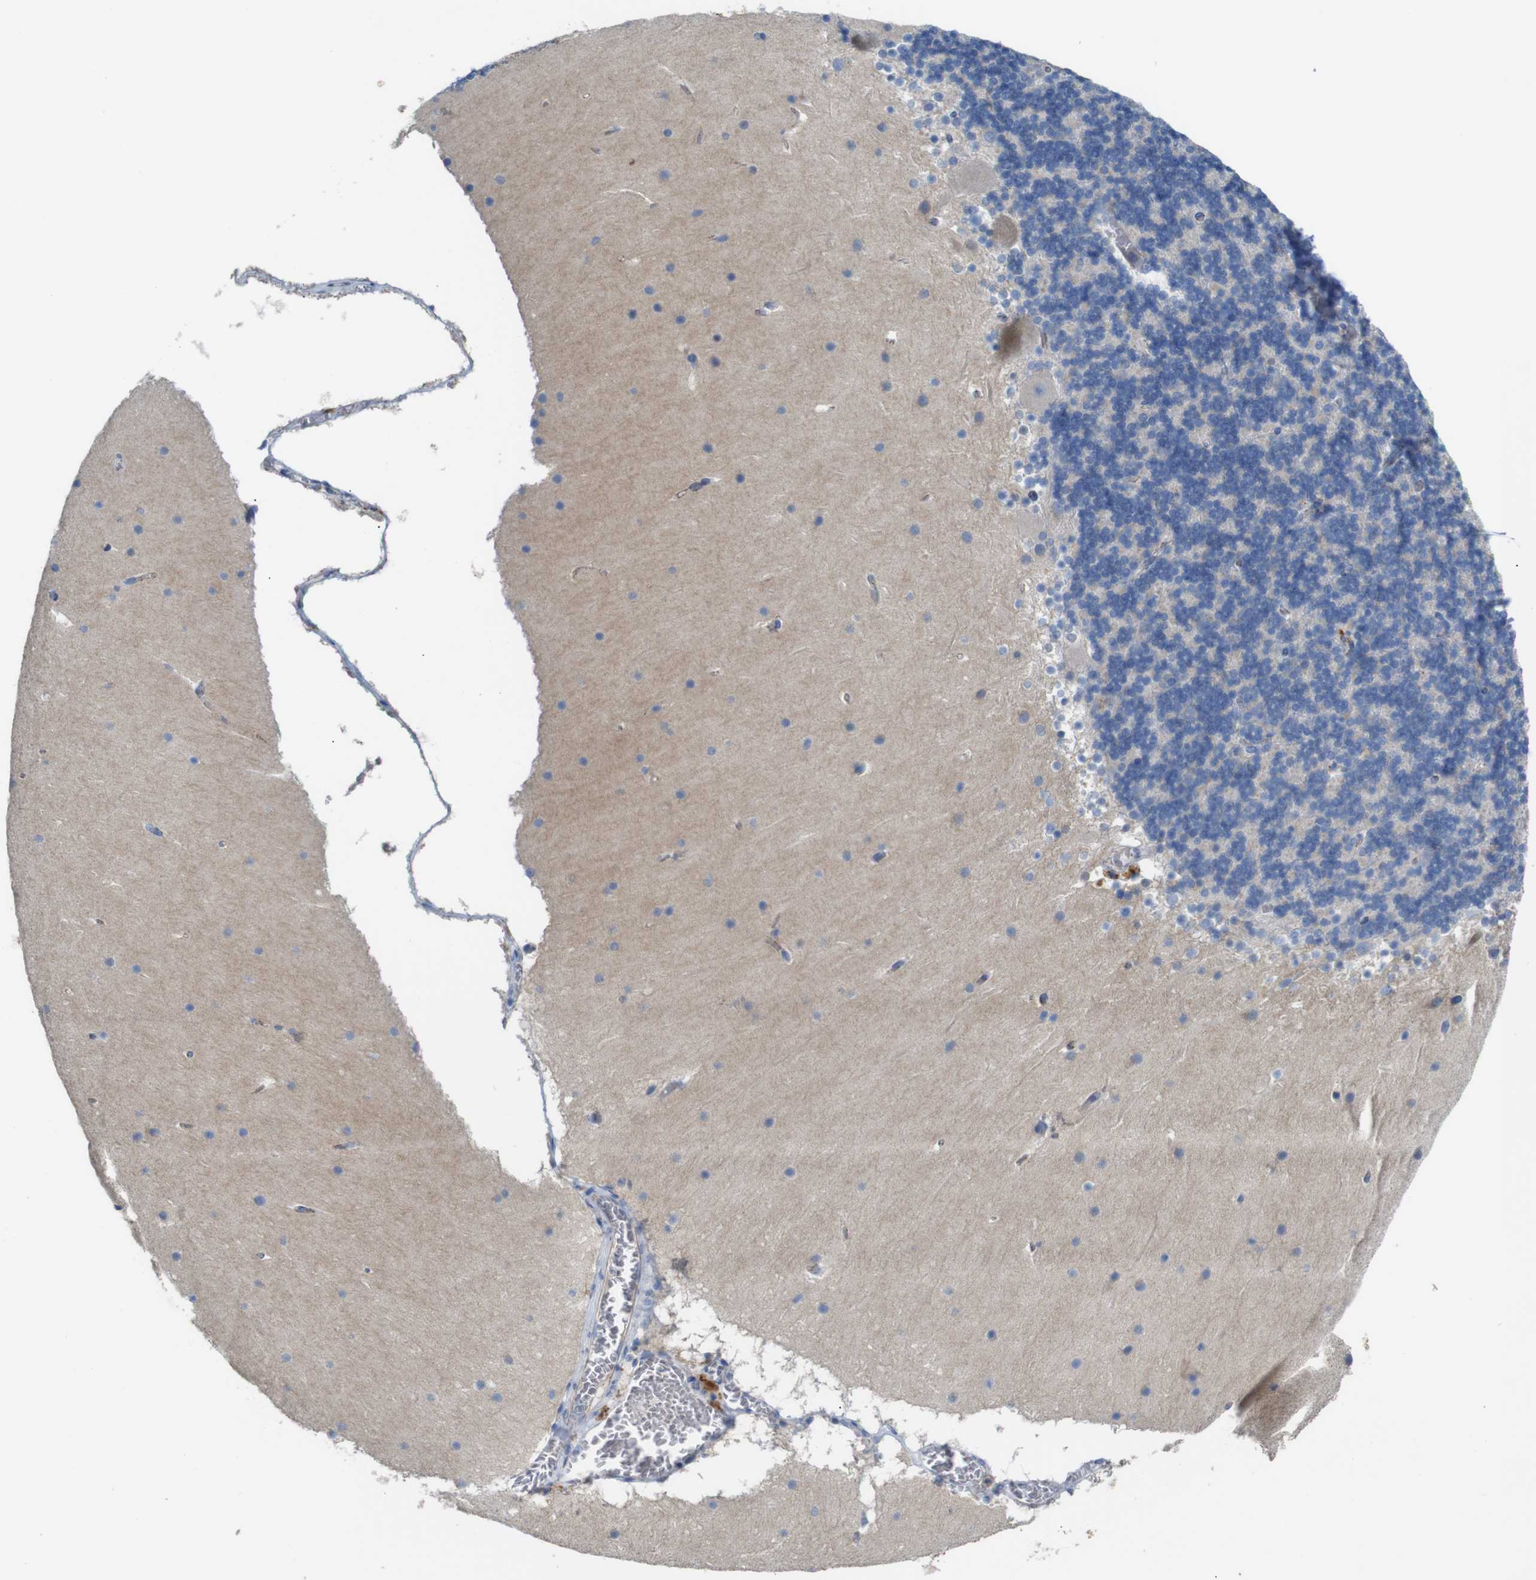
{"staining": {"intensity": "negative", "quantity": "none", "location": "none"}, "tissue": "cerebellum", "cell_type": "Cells in granular layer", "image_type": "normal", "snomed": [{"axis": "morphology", "description": "Normal tissue, NOS"}, {"axis": "topography", "description": "Cerebellum"}], "caption": "Photomicrograph shows no significant protein expression in cells in granular layer of normal cerebellum. (Stains: DAB (3,3'-diaminobenzidine) immunohistochemistry (IHC) with hematoxylin counter stain, Microscopy: brightfield microscopy at high magnification).", "gene": "NHLRC3", "patient": {"sex": "male", "age": 45}}